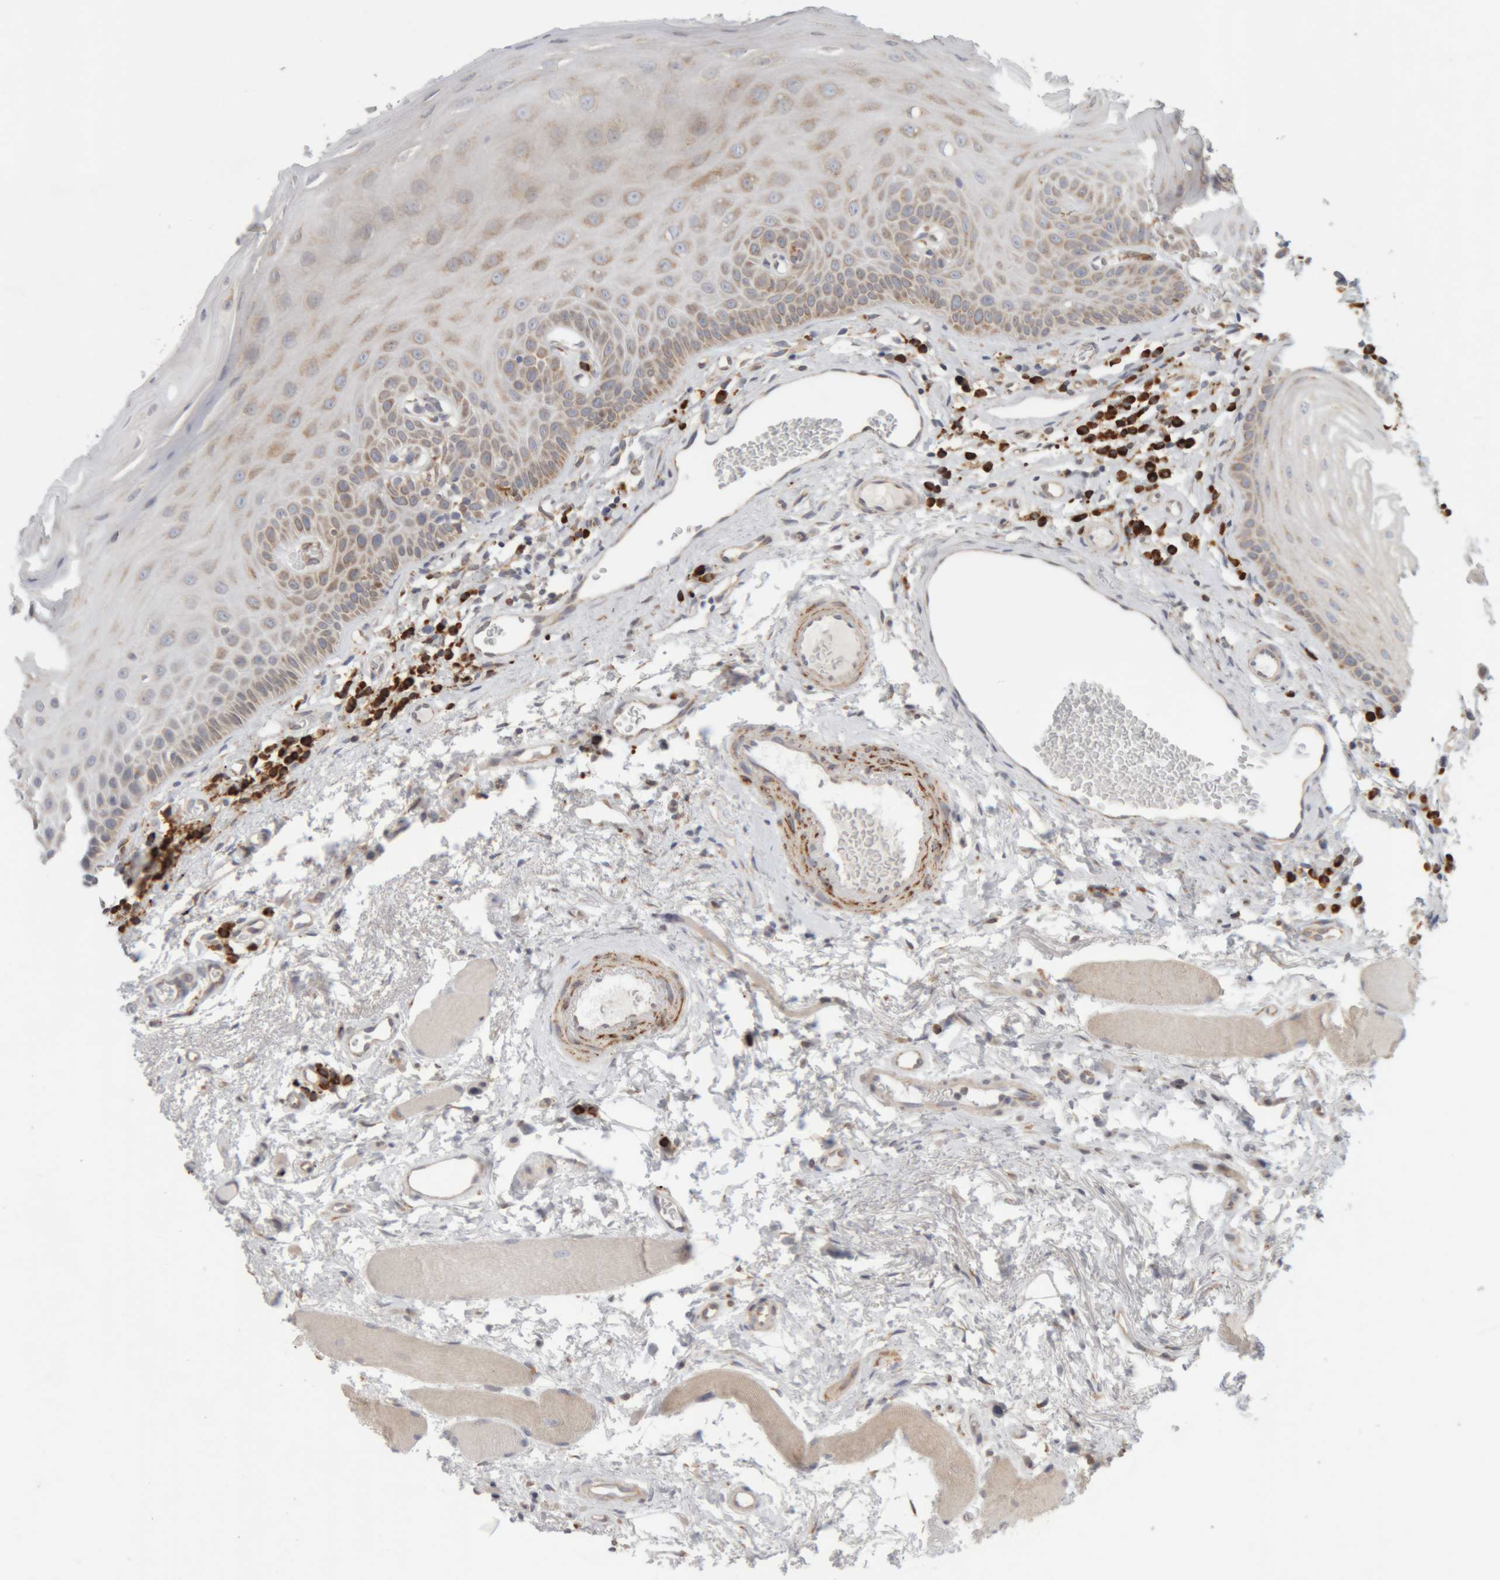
{"staining": {"intensity": "weak", "quantity": ">75%", "location": "cytoplasmic/membranous"}, "tissue": "oral mucosa", "cell_type": "Squamous epithelial cells", "image_type": "normal", "snomed": [{"axis": "morphology", "description": "Normal tissue, NOS"}, {"axis": "topography", "description": "Skeletal muscle"}, {"axis": "topography", "description": "Oral tissue"}, {"axis": "topography", "description": "Peripheral nerve tissue"}], "caption": "A low amount of weak cytoplasmic/membranous staining is present in about >75% of squamous epithelial cells in benign oral mucosa.", "gene": "RPN2", "patient": {"sex": "female", "age": 84}}